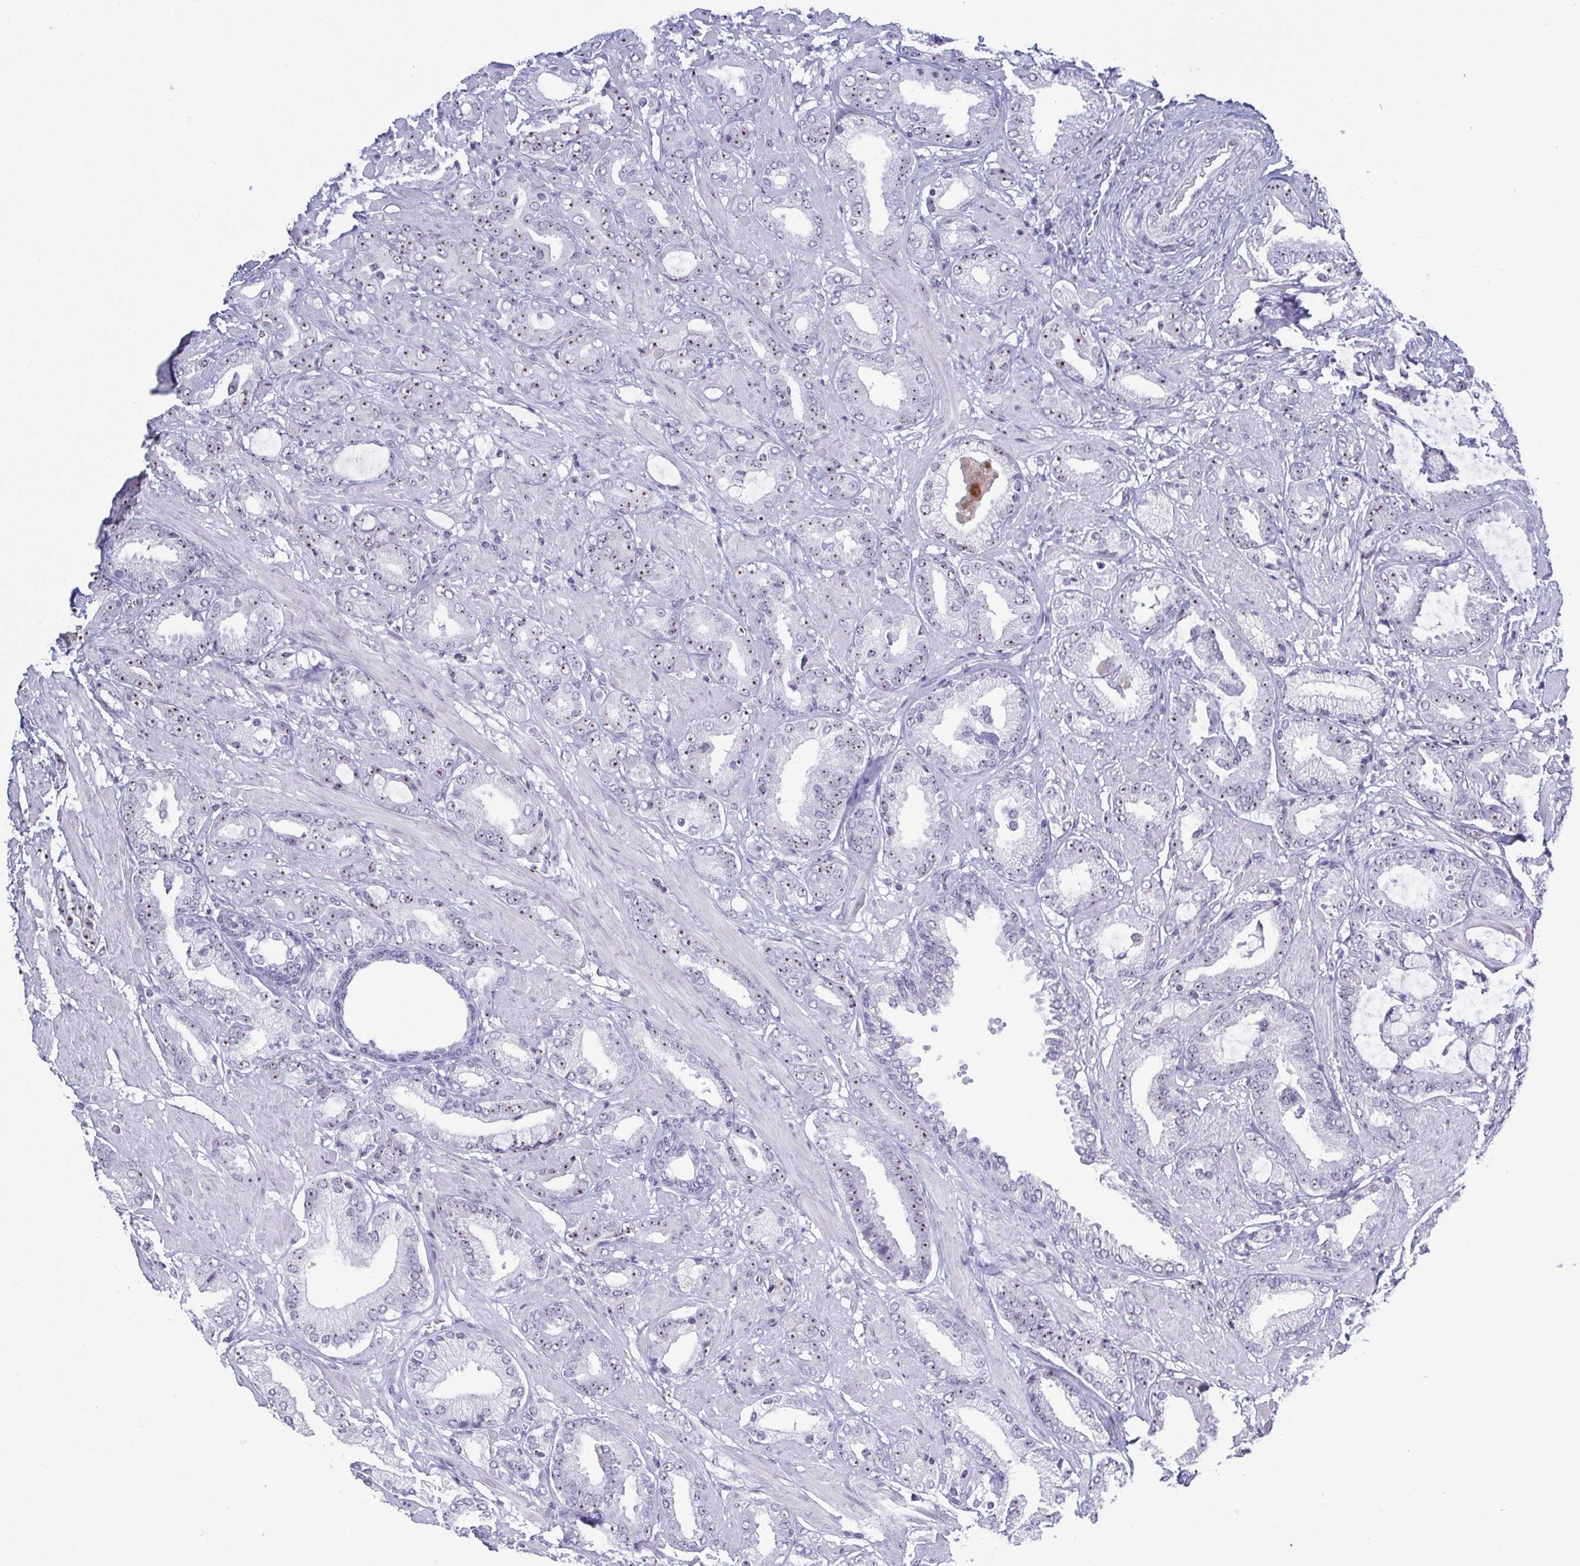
{"staining": {"intensity": "moderate", "quantity": "25%-75%", "location": "nuclear"}, "tissue": "prostate cancer", "cell_type": "Tumor cells", "image_type": "cancer", "snomed": [{"axis": "morphology", "description": "Adenocarcinoma, High grade"}, {"axis": "topography", "description": "Prostate"}], "caption": "Prostate cancer (high-grade adenocarcinoma) stained with a brown dye displays moderate nuclear positive staining in approximately 25%-75% of tumor cells.", "gene": "BZW1", "patient": {"sex": "male", "age": 56}}